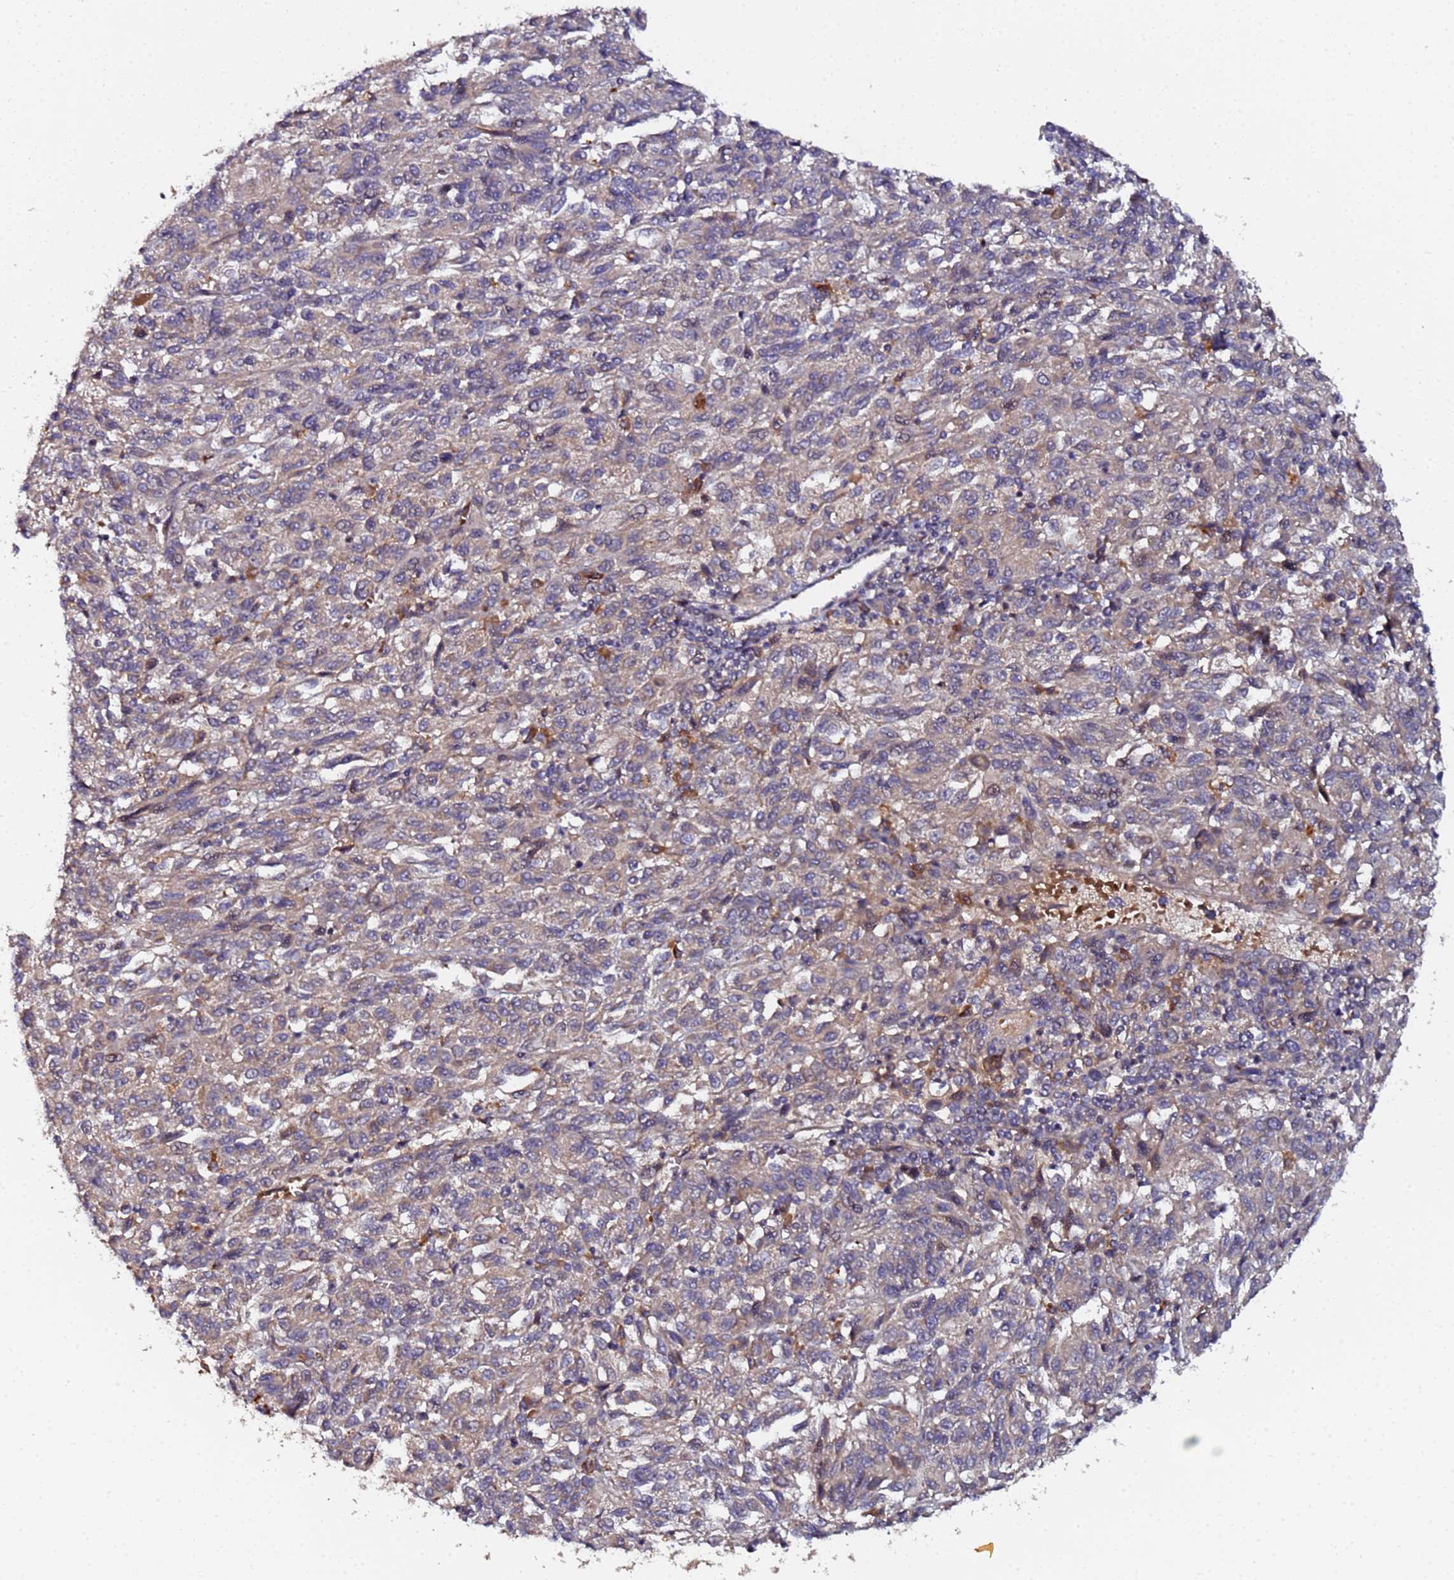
{"staining": {"intensity": "weak", "quantity": ">75%", "location": "cytoplasmic/membranous"}, "tissue": "melanoma", "cell_type": "Tumor cells", "image_type": "cancer", "snomed": [{"axis": "morphology", "description": "Malignant melanoma, Metastatic site"}, {"axis": "topography", "description": "Lung"}], "caption": "Immunohistochemistry (IHC) of melanoma demonstrates low levels of weak cytoplasmic/membranous positivity in approximately >75% of tumor cells.", "gene": "OSER1", "patient": {"sex": "male", "age": 64}}